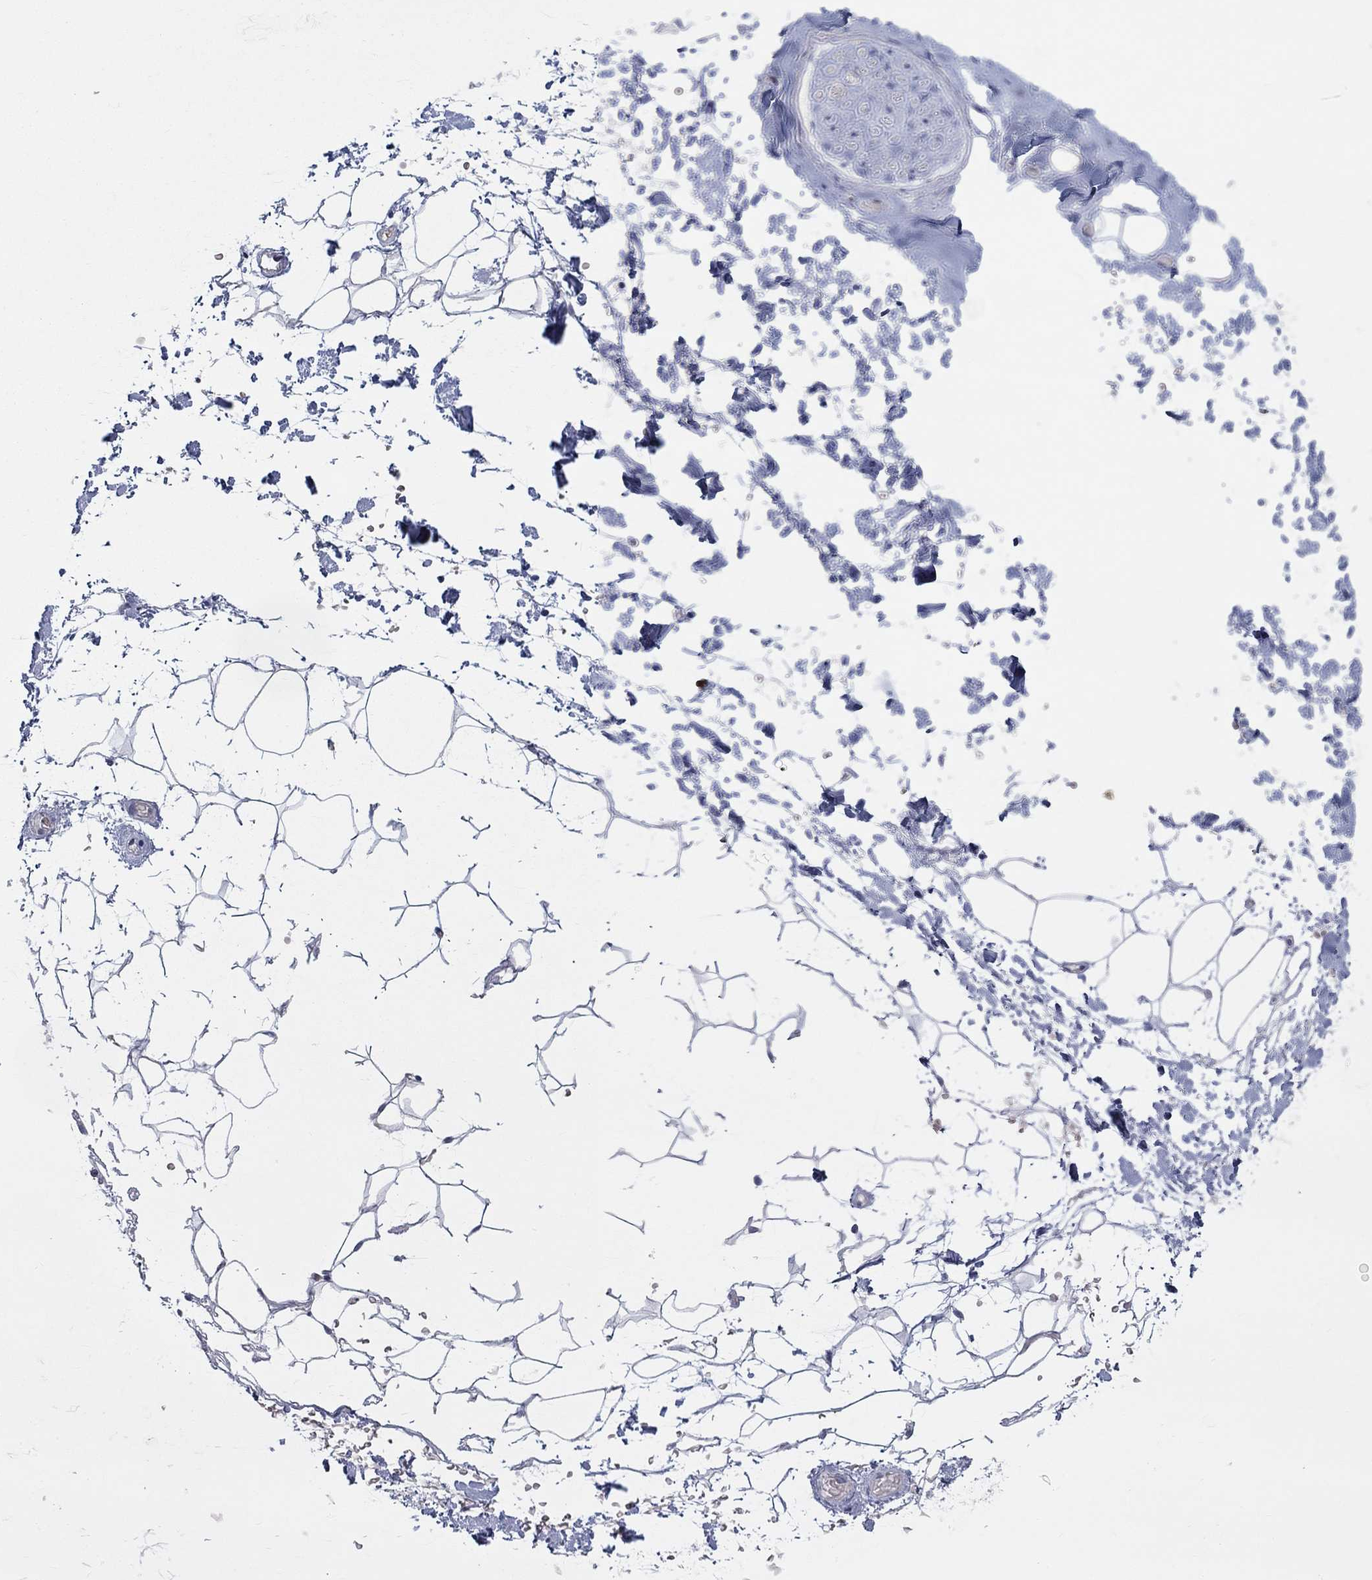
{"staining": {"intensity": "negative", "quantity": "none", "location": "none"}, "tissue": "adipose tissue", "cell_type": "Adipocytes", "image_type": "normal", "snomed": [{"axis": "morphology", "description": "Normal tissue, NOS"}, {"axis": "topography", "description": "Skin"}, {"axis": "topography", "description": "Peripheral nerve tissue"}], "caption": "Immunohistochemistry (IHC) of benign human adipose tissue shows no expression in adipocytes. The staining was performed using DAB (3,3'-diaminobenzidine) to visualize the protein expression in brown, while the nuclei were stained in blue with hematoxylin (Magnification: 20x).", "gene": "ZNHIT3", "patient": {"sex": "female", "age": 56}}